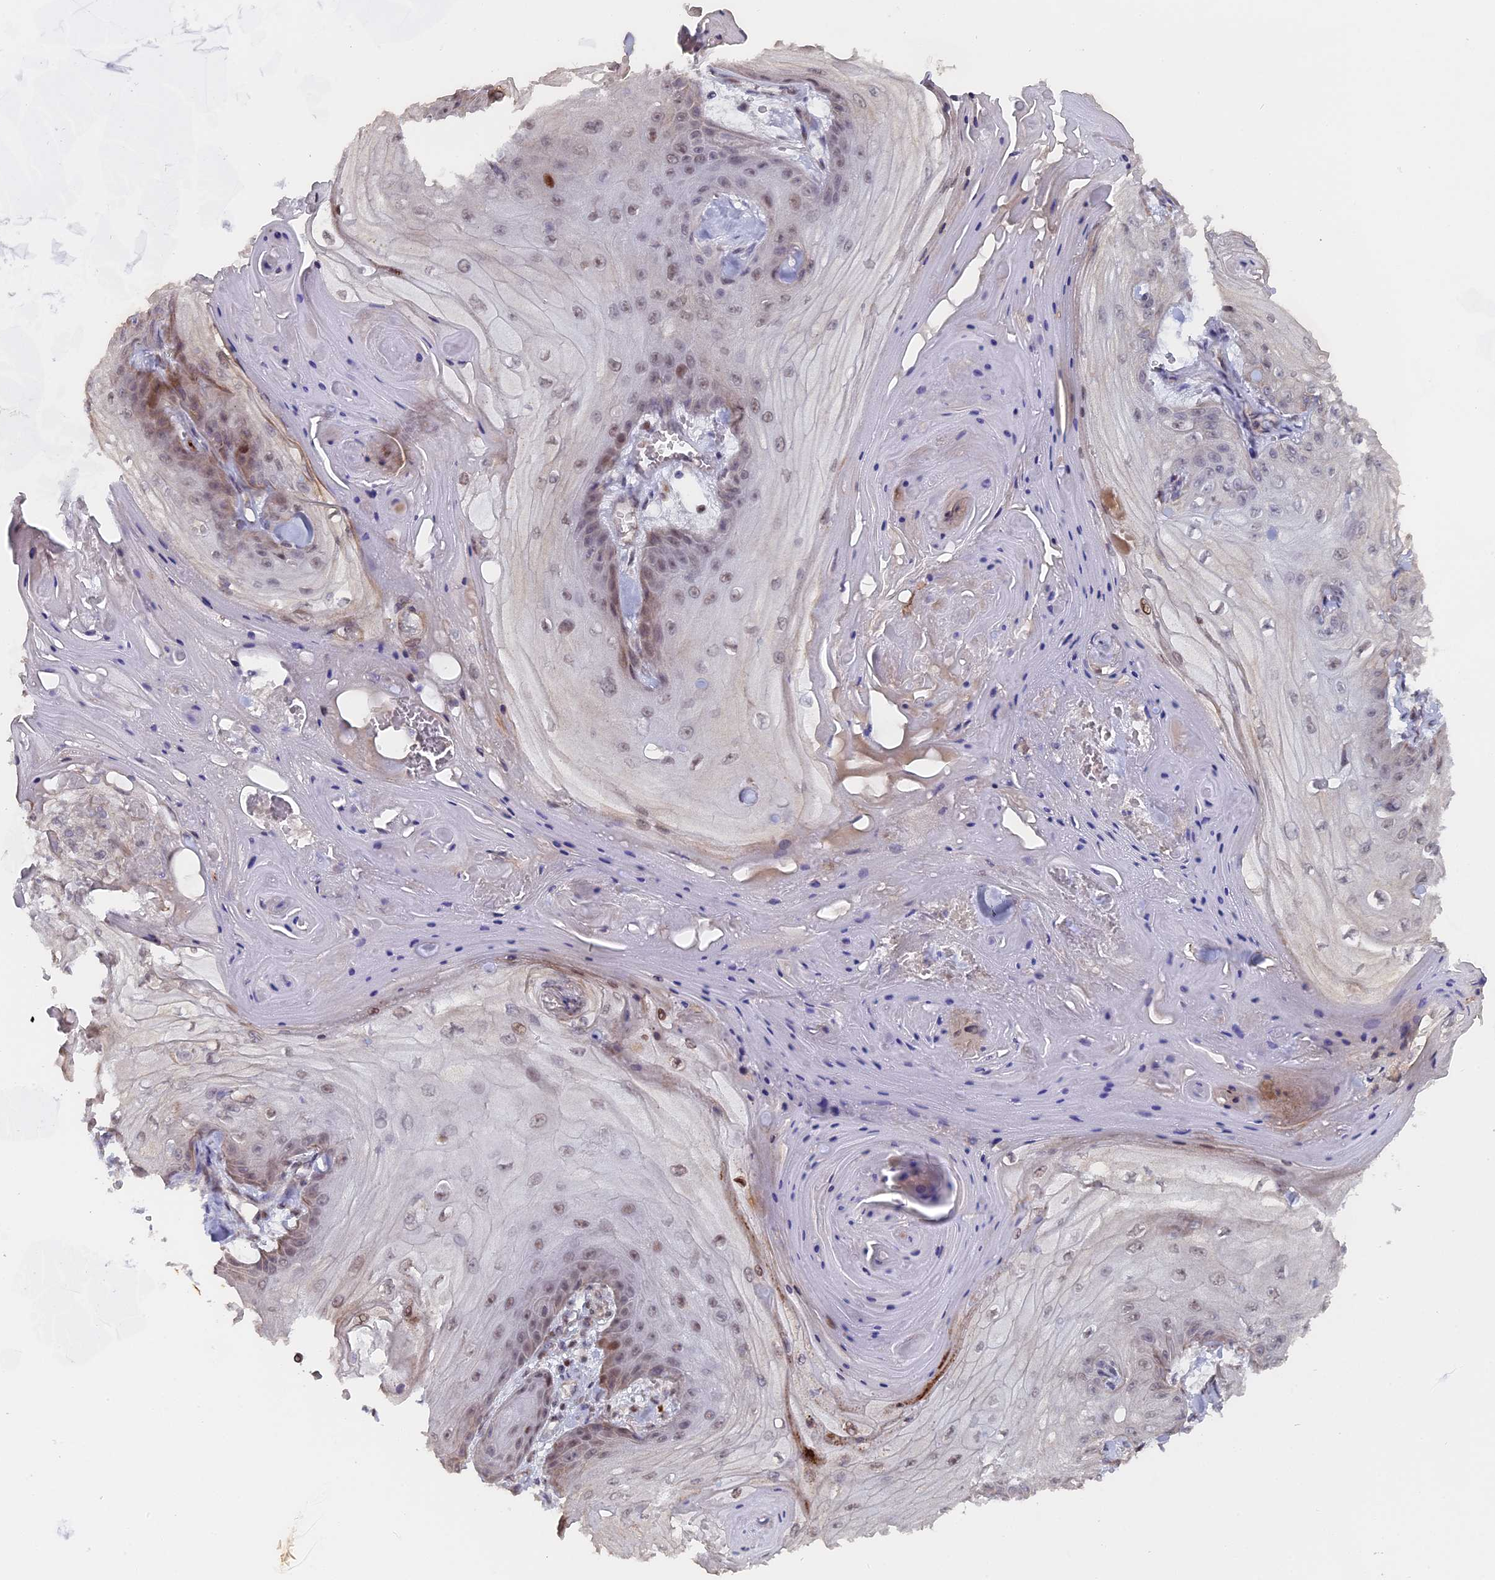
{"staining": {"intensity": "weak", "quantity": "25%-75%", "location": "nuclear"}, "tissue": "skin cancer", "cell_type": "Tumor cells", "image_type": "cancer", "snomed": [{"axis": "morphology", "description": "Squamous cell carcinoma, NOS"}, {"axis": "topography", "description": "Skin"}], "caption": "Immunohistochemical staining of human skin cancer (squamous cell carcinoma) demonstrates low levels of weak nuclear positivity in about 25%-75% of tumor cells.", "gene": "PYGO1", "patient": {"sex": "male", "age": 74}}